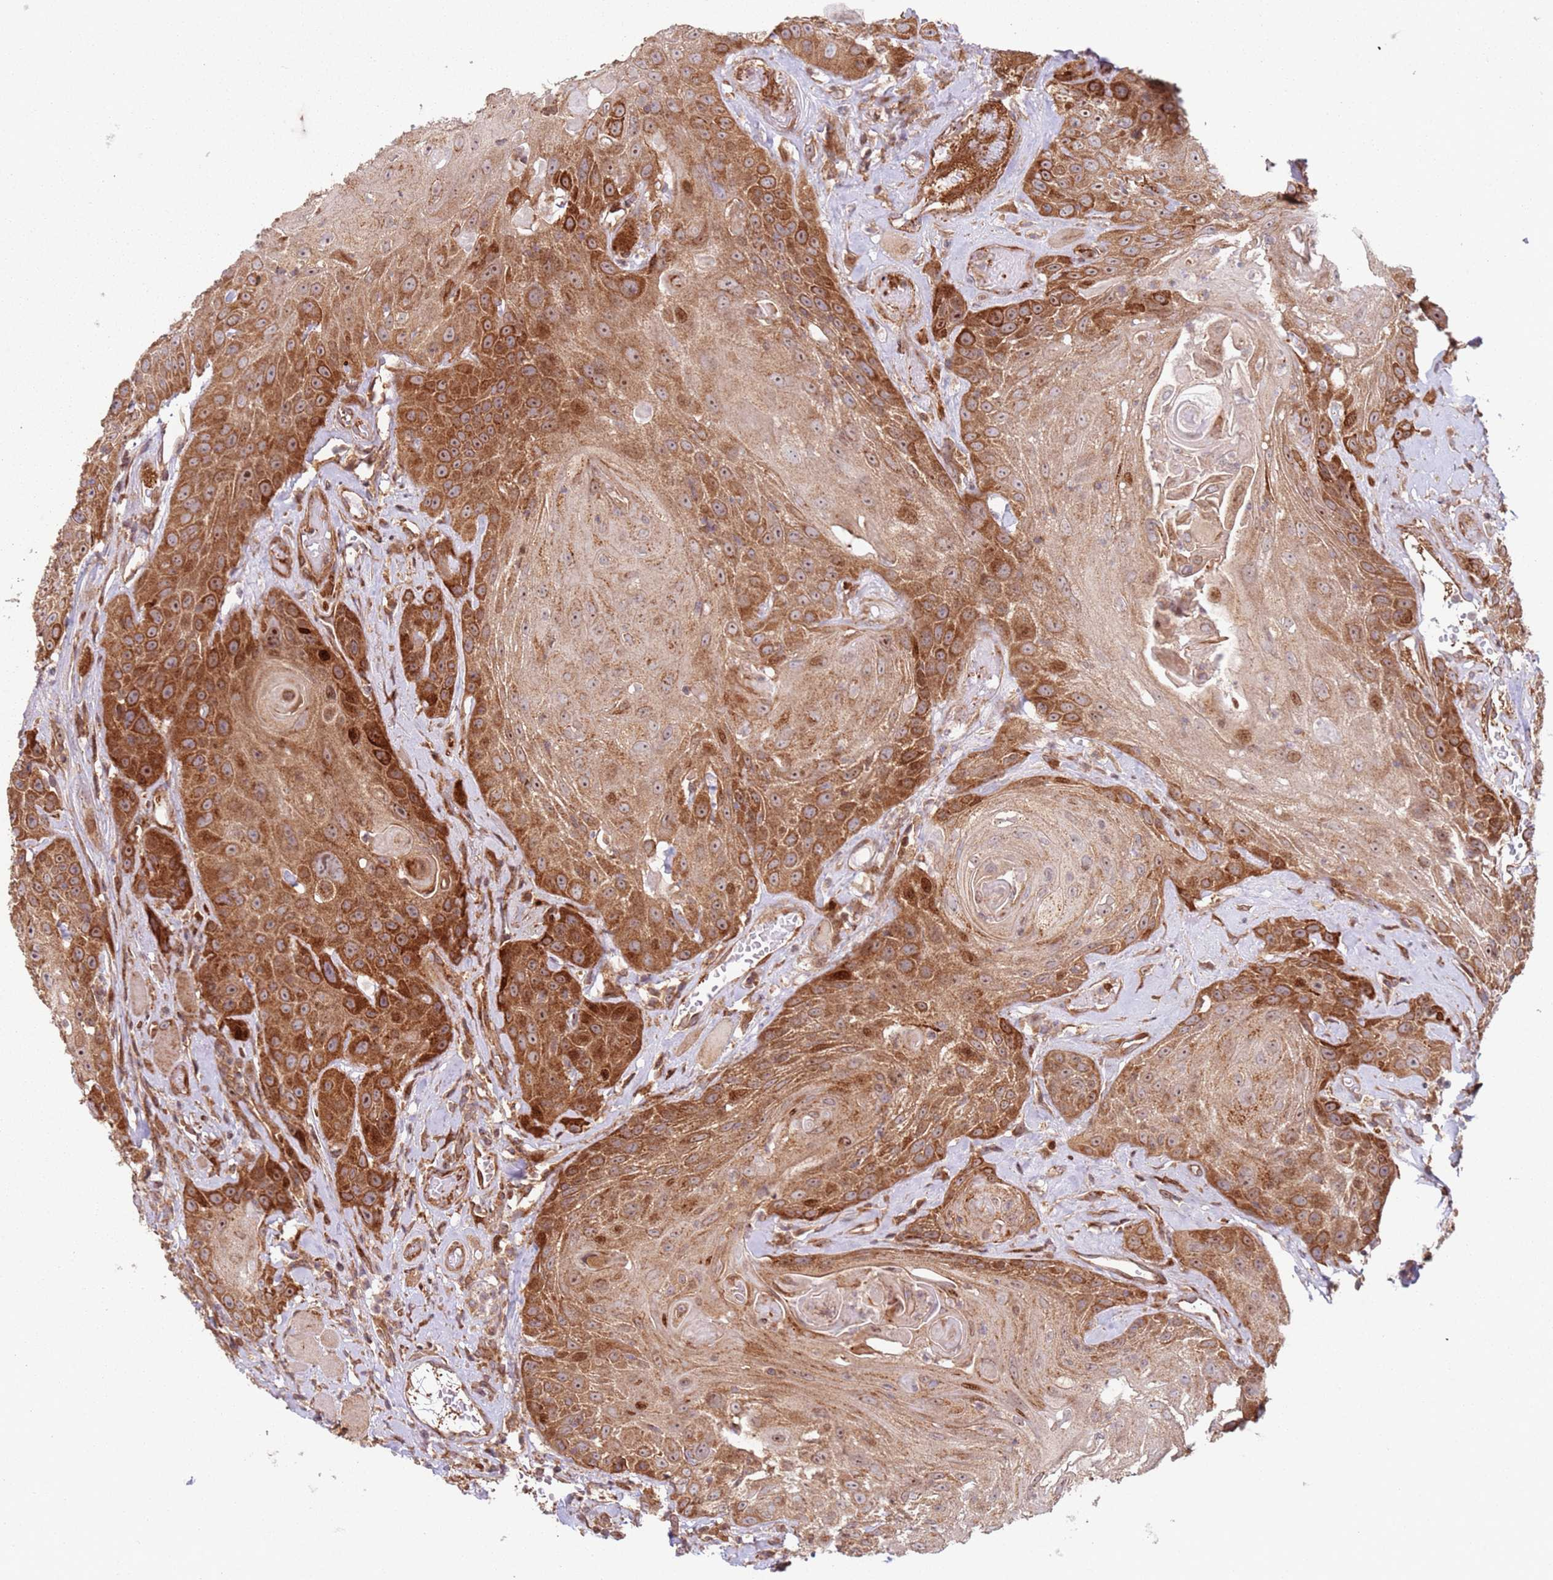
{"staining": {"intensity": "strong", "quantity": ">75%", "location": "cytoplasmic/membranous"}, "tissue": "head and neck cancer", "cell_type": "Tumor cells", "image_type": "cancer", "snomed": [{"axis": "morphology", "description": "Squamous cell carcinoma, NOS"}, {"axis": "topography", "description": "Head-Neck"}], "caption": "Human head and neck cancer stained with a protein marker shows strong staining in tumor cells.", "gene": "HNRNPLL", "patient": {"sex": "female", "age": 59}}